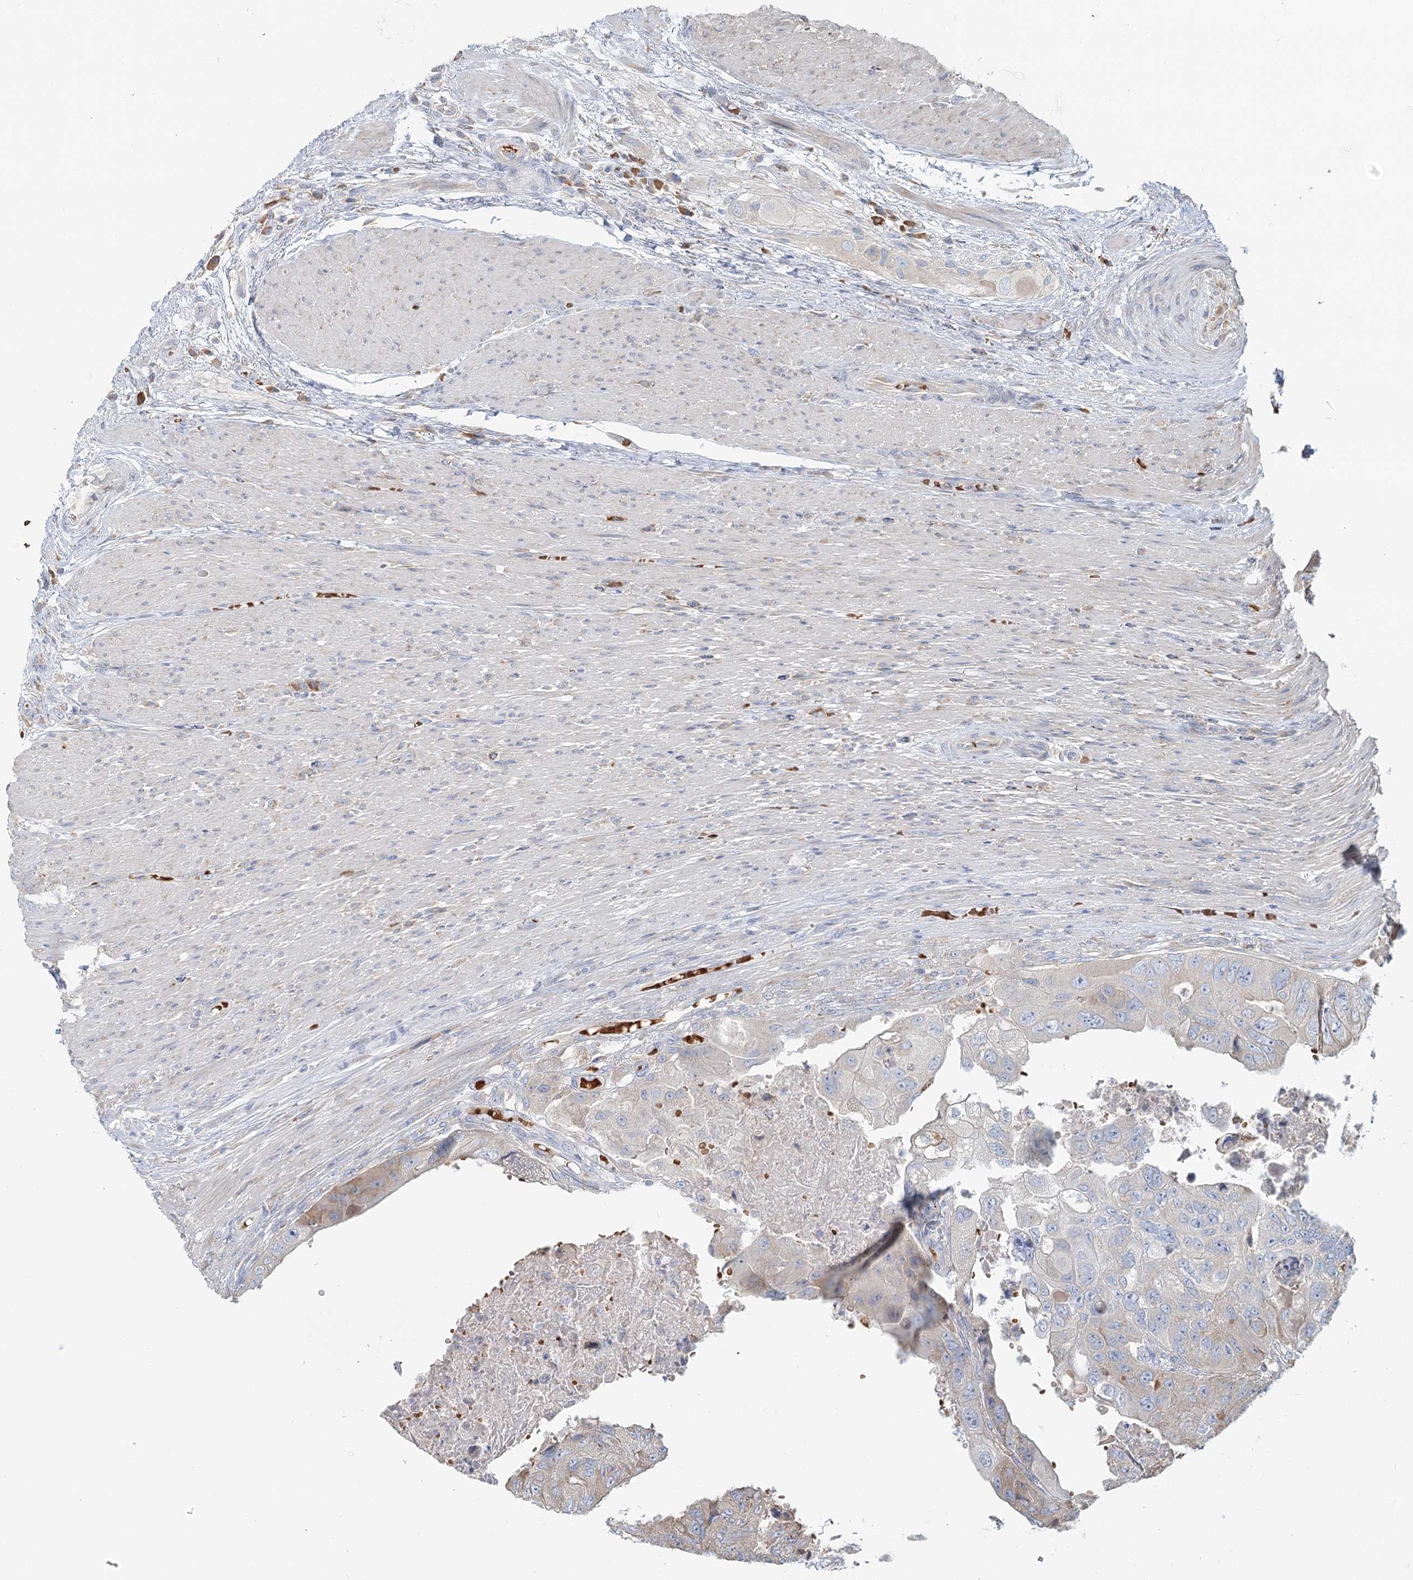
{"staining": {"intensity": "negative", "quantity": "none", "location": "none"}, "tissue": "colorectal cancer", "cell_type": "Tumor cells", "image_type": "cancer", "snomed": [{"axis": "morphology", "description": "Adenocarcinoma, NOS"}, {"axis": "topography", "description": "Rectum"}], "caption": "Adenocarcinoma (colorectal) was stained to show a protein in brown. There is no significant staining in tumor cells. The staining is performed using DAB (3,3'-diaminobenzidine) brown chromogen with nuclei counter-stained in using hematoxylin.", "gene": "ANKRD16", "patient": {"sex": "male", "age": 63}}